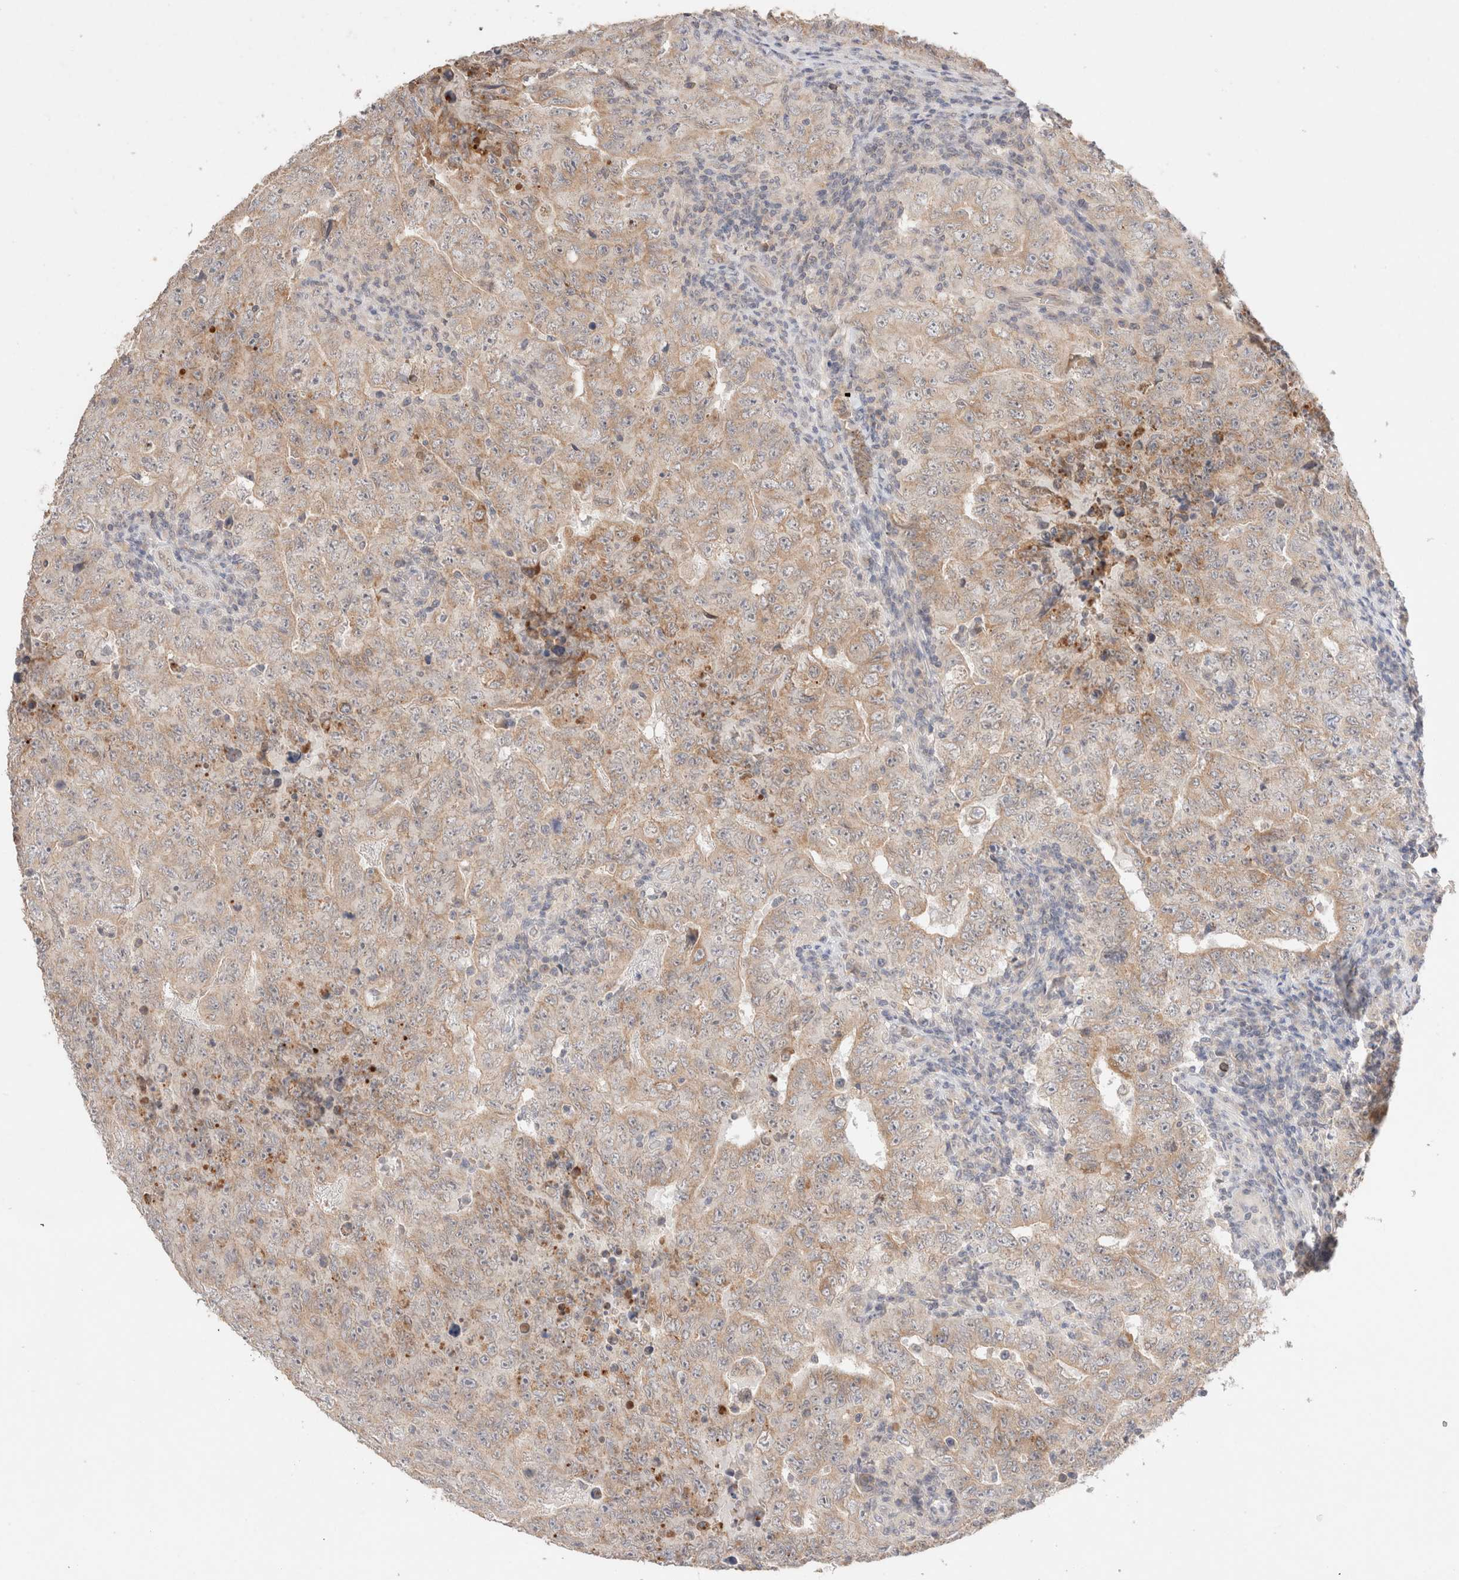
{"staining": {"intensity": "weak", "quantity": ">75%", "location": "cytoplasmic/membranous"}, "tissue": "testis cancer", "cell_type": "Tumor cells", "image_type": "cancer", "snomed": [{"axis": "morphology", "description": "Carcinoma, Embryonal, NOS"}, {"axis": "topography", "description": "Testis"}], "caption": "Immunohistochemical staining of embryonal carcinoma (testis) shows weak cytoplasmic/membranous protein staining in approximately >75% of tumor cells. (brown staining indicates protein expression, while blue staining denotes nuclei).", "gene": "TRIM41", "patient": {"sex": "male", "age": 26}}